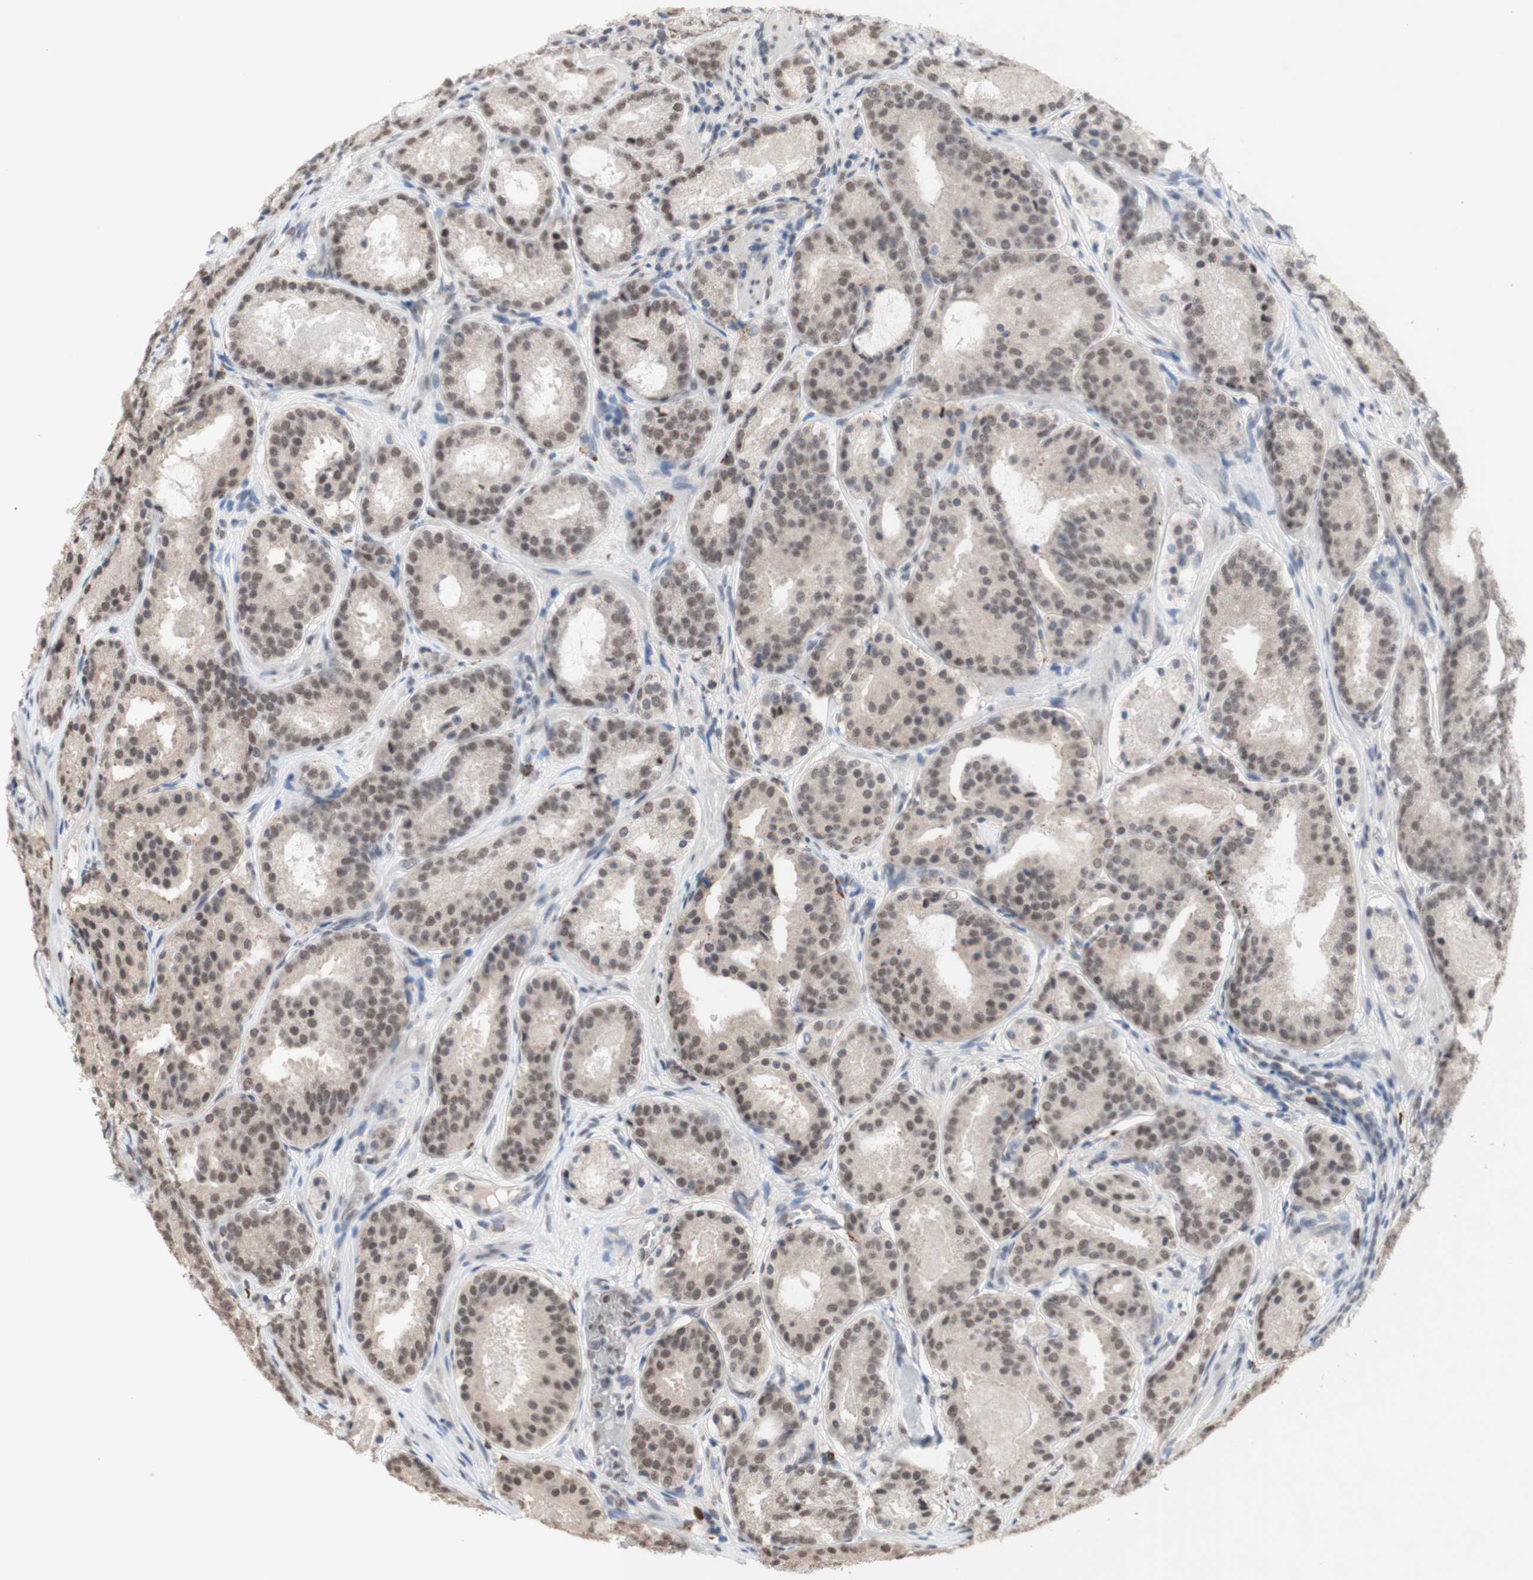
{"staining": {"intensity": "weak", "quantity": ">75%", "location": "nuclear"}, "tissue": "prostate cancer", "cell_type": "Tumor cells", "image_type": "cancer", "snomed": [{"axis": "morphology", "description": "Adenocarcinoma, Low grade"}, {"axis": "topography", "description": "Prostate"}], "caption": "The micrograph displays staining of low-grade adenocarcinoma (prostate), revealing weak nuclear protein expression (brown color) within tumor cells.", "gene": "SFPQ", "patient": {"sex": "male", "age": 69}}